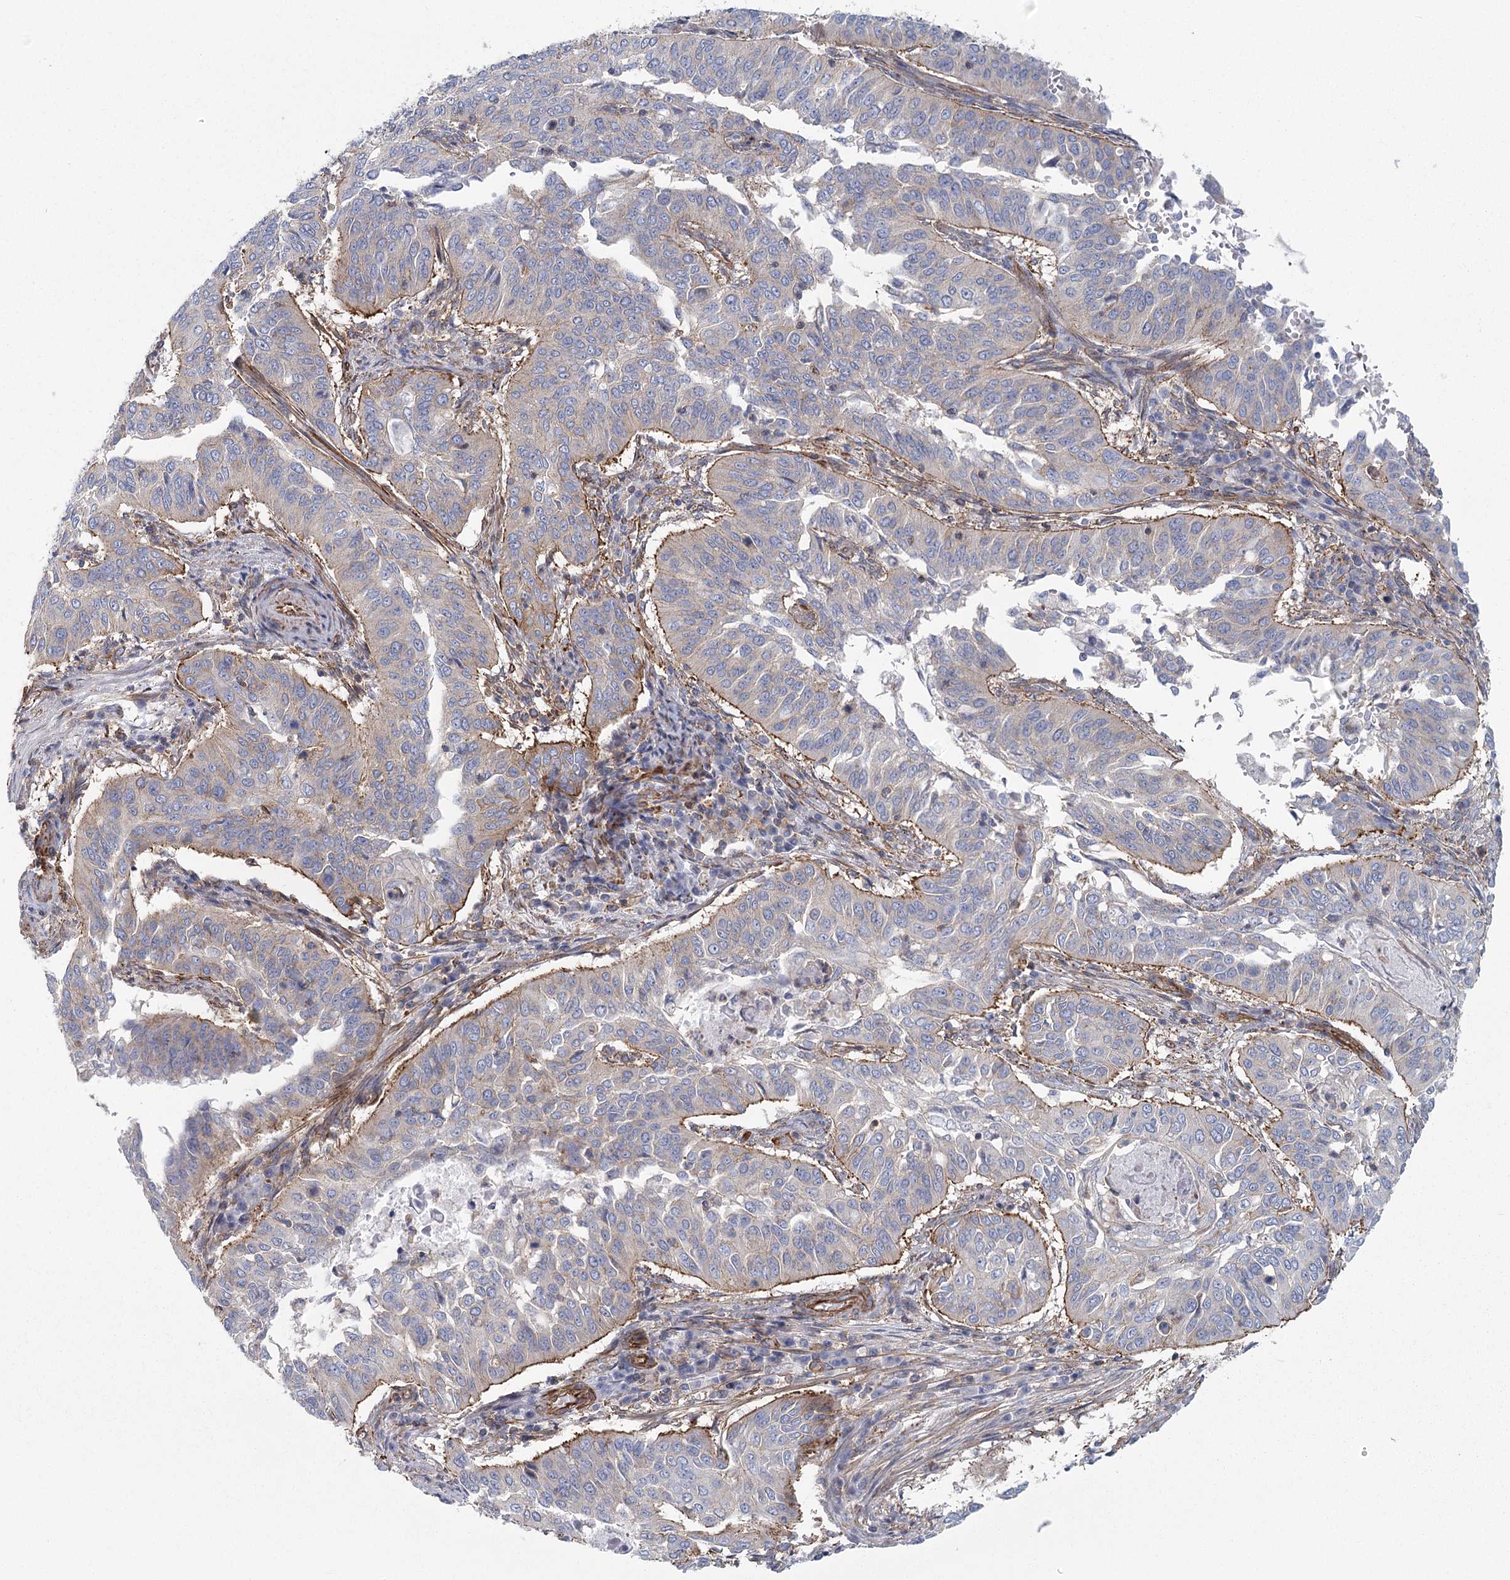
{"staining": {"intensity": "moderate", "quantity": "<25%", "location": "cytoplasmic/membranous"}, "tissue": "cervical cancer", "cell_type": "Tumor cells", "image_type": "cancer", "snomed": [{"axis": "morphology", "description": "Normal tissue, NOS"}, {"axis": "morphology", "description": "Squamous cell carcinoma, NOS"}, {"axis": "topography", "description": "Cervix"}], "caption": "IHC (DAB) staining of human squamous cell carcinoma (cervical) reveals moderate cytoplasmic/membranous protein positivity in approximately <25% of tumor cells.", "gene": "IFT46", "patient": {"sex": "female", "age": 39}}